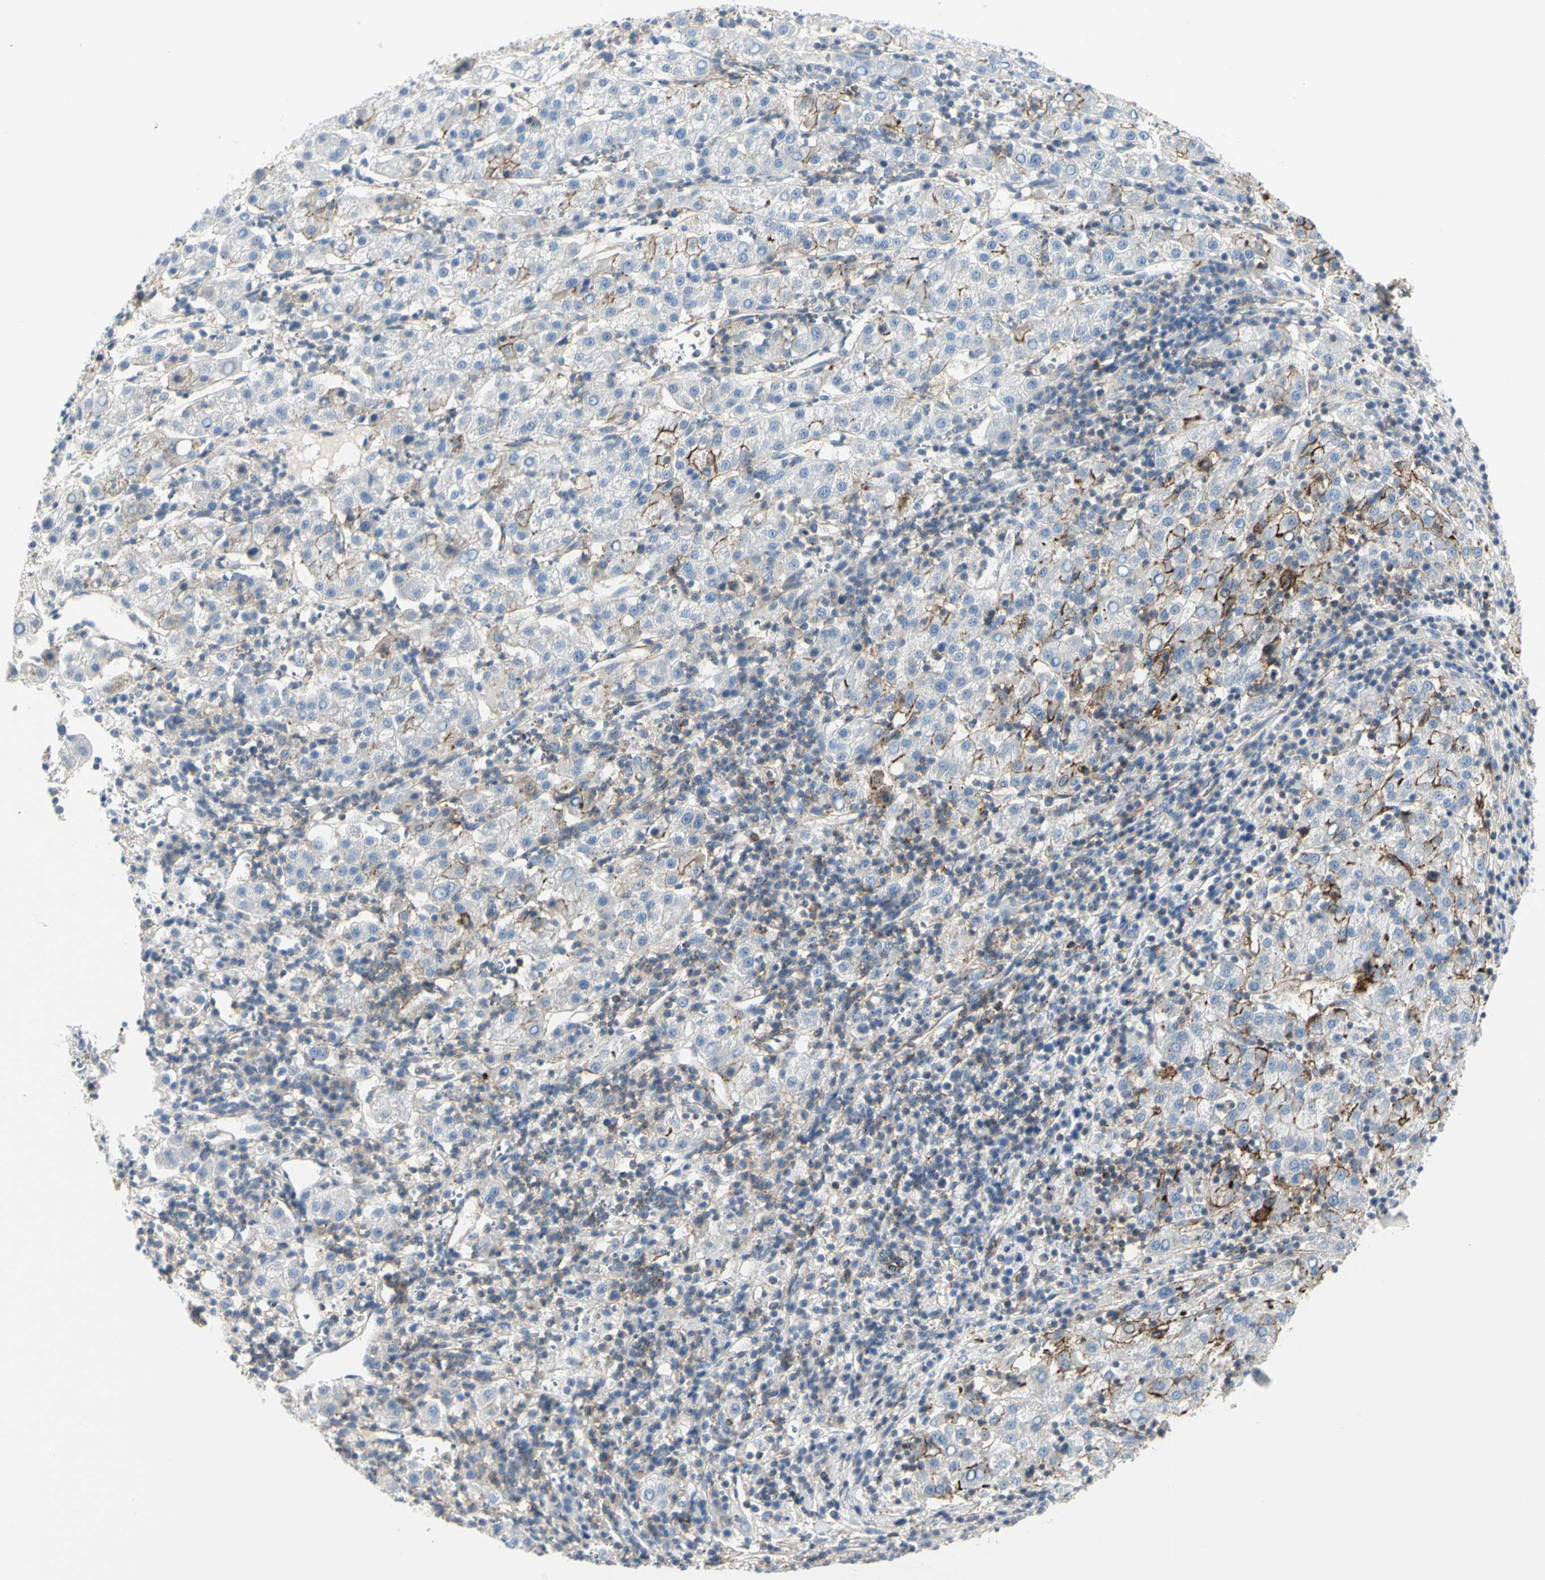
{"staining": {"intensity": "negative", "quantity": "none", "location": "none"}, "tissue": "liver cancer", "cell_type": "Tumor cells", "image_type": "cancer", "snomed": [{"axis": "morphology", "description": "Carcinoma, Hepatocellular, NOS"}, {"axis": "topography", "description": "Liver"}], "caption": "This is an immunohistochemistry (IHC) photomicrograph of human hepatocellular carcinoma (liver). There is no staining in tumor cells.", "gene": "CLEC2B", "patient": {"sex": "female", "age": 58}}